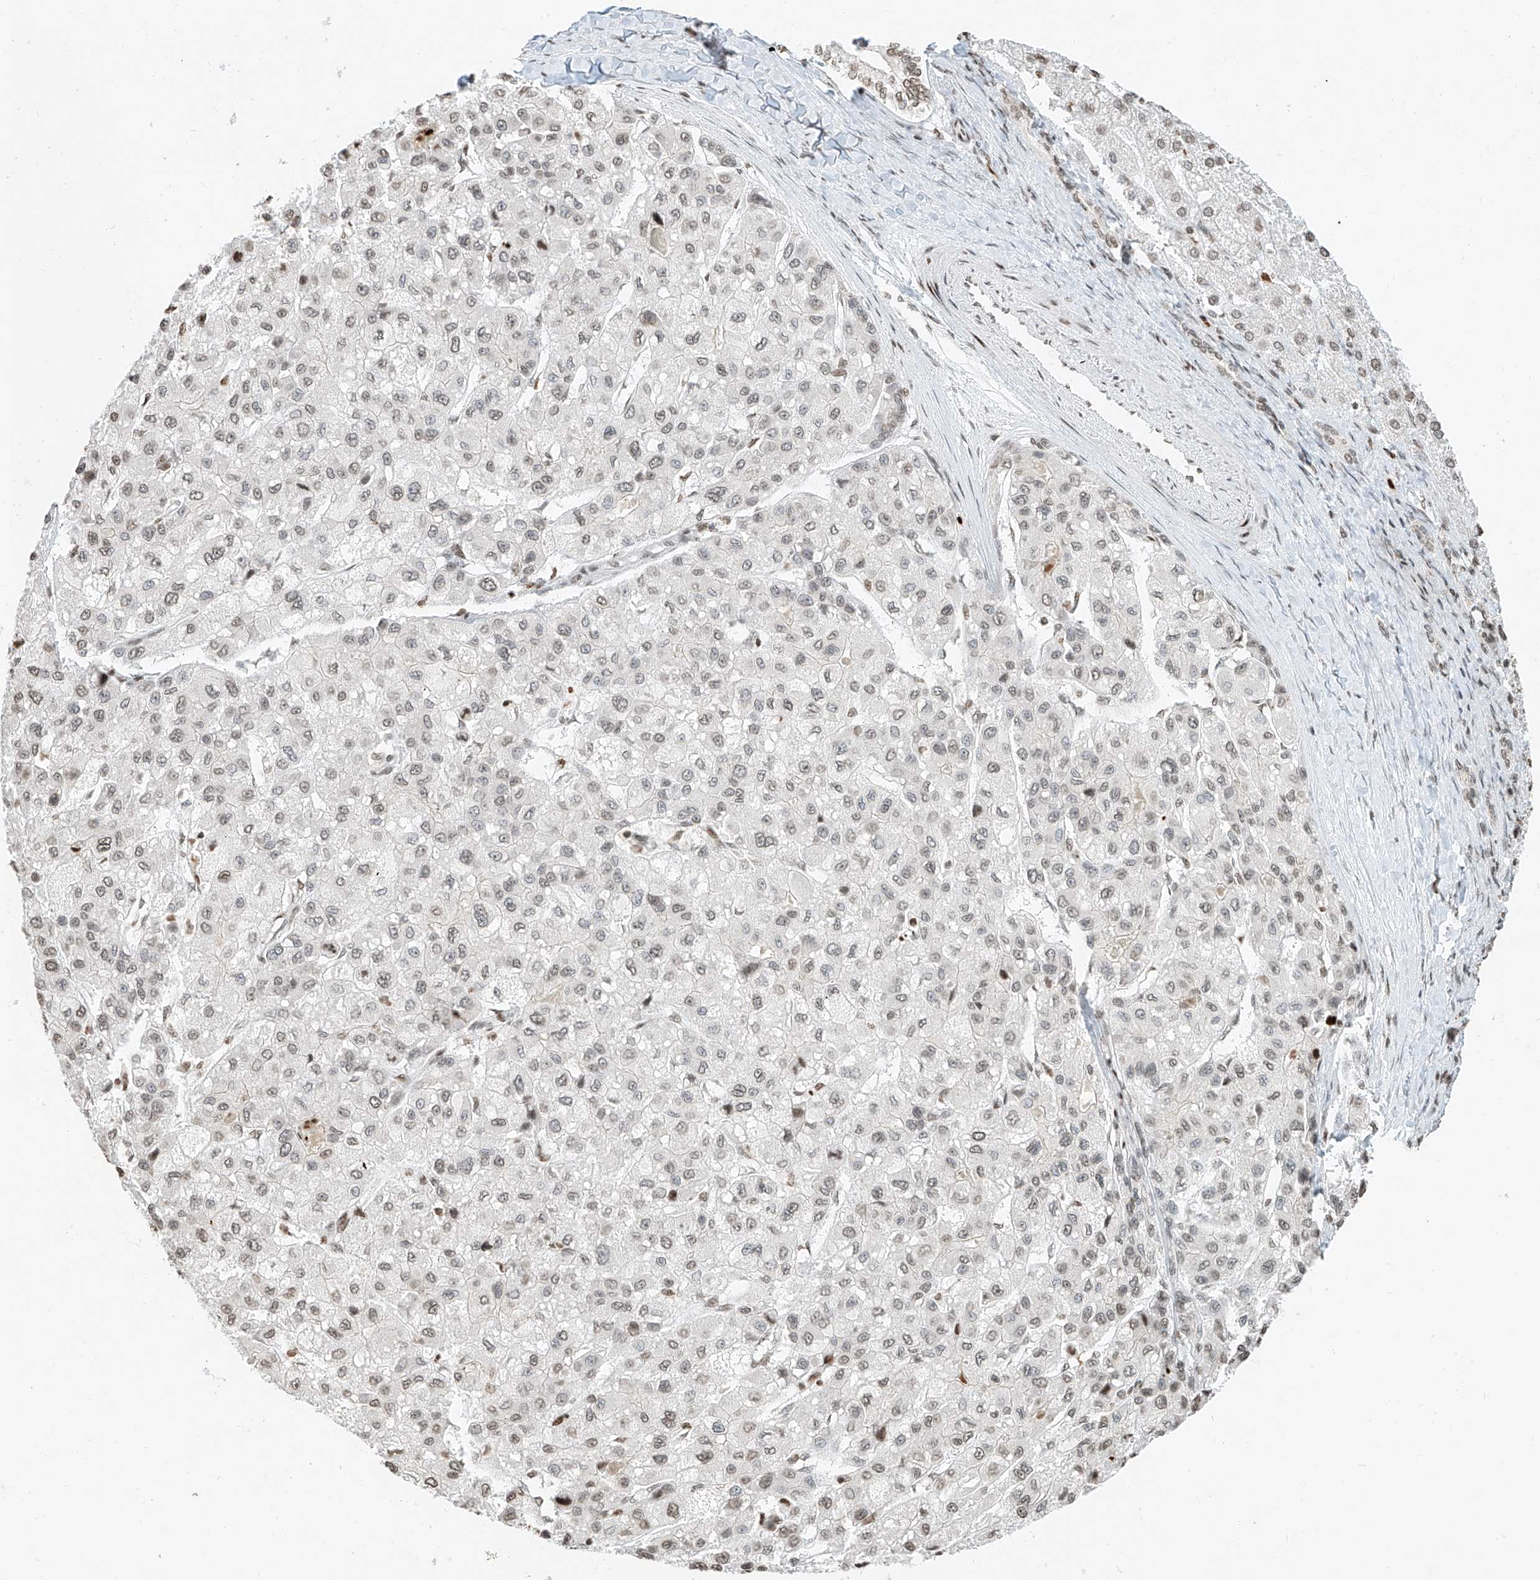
{"staining": {"intensity": "weak", "quantity": "<25%", "location": "nuclear"}, "tissue": "liver cancer", "cell_type": "Tumor cells", "image_type": "cancer", "snomed": [{"axis": "morphology", "description": "Carcinoma, Hepatocellular, NOS"}, {"axis": "topography", "description": "Liver"}], "caption": "Tumor cells show no significant protein positivity in liver cancer.", "gene": "C17orf58", "patient": {"sex": "male", "age": 80}}